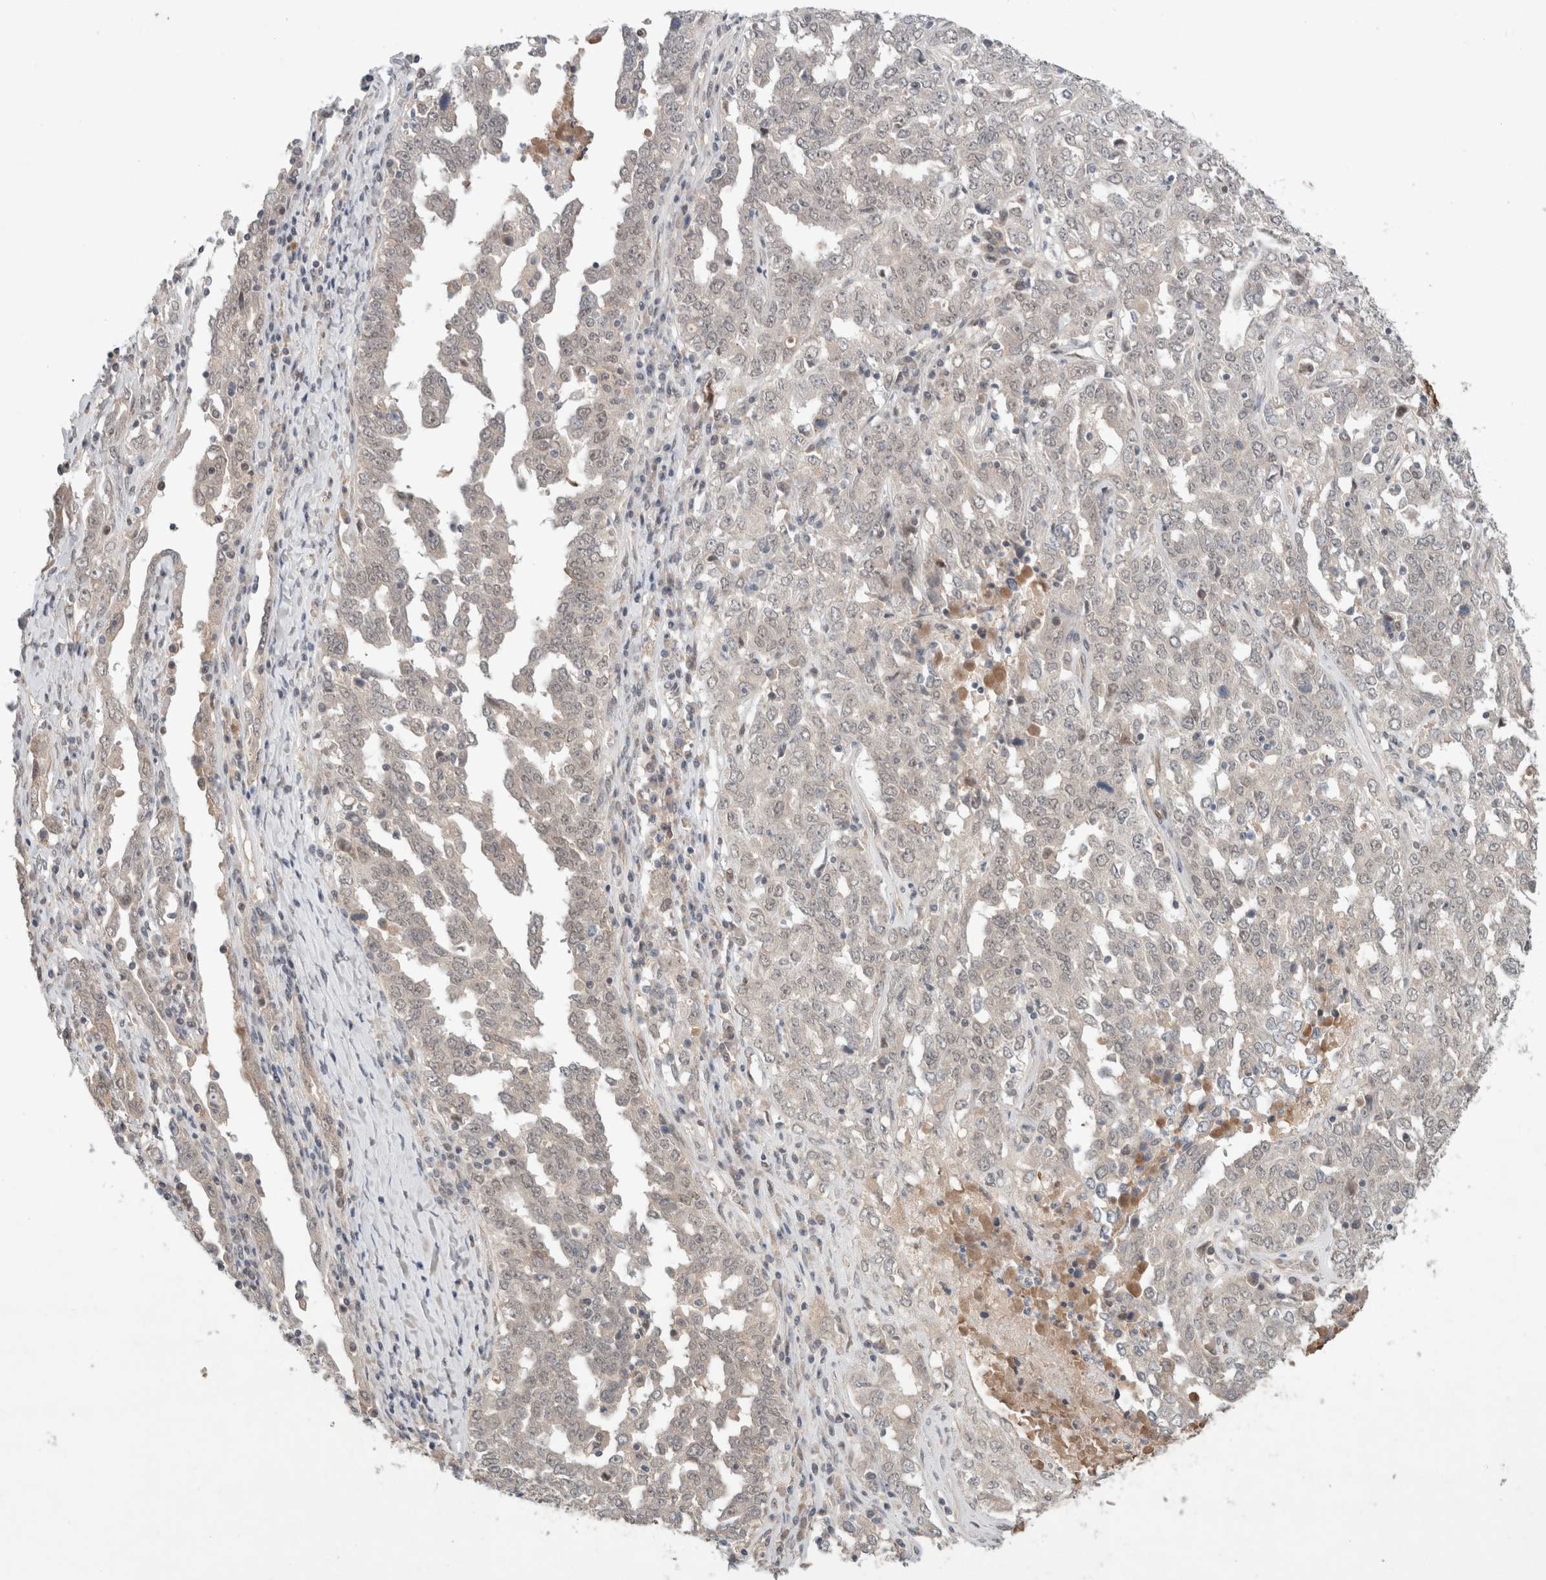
{"staining": {"intensity": "negative", "quantity": "none", "location": "none"}, "tissue": "ovarian cancer", "cell_type": "Tumor cells", "image_type": "cancer", "snomed": [{"axis": "morphology", "description": "Carcinoma, endometroid"}, {"axis": "topography", "description": "Ovary"}], "caption": "This is an immunohistochemistry micrograph of human ovarian cancer. There is no expression in tumor cells.", "gene": "RASAL2", "patient": {"sex": "female", "age": 62}}